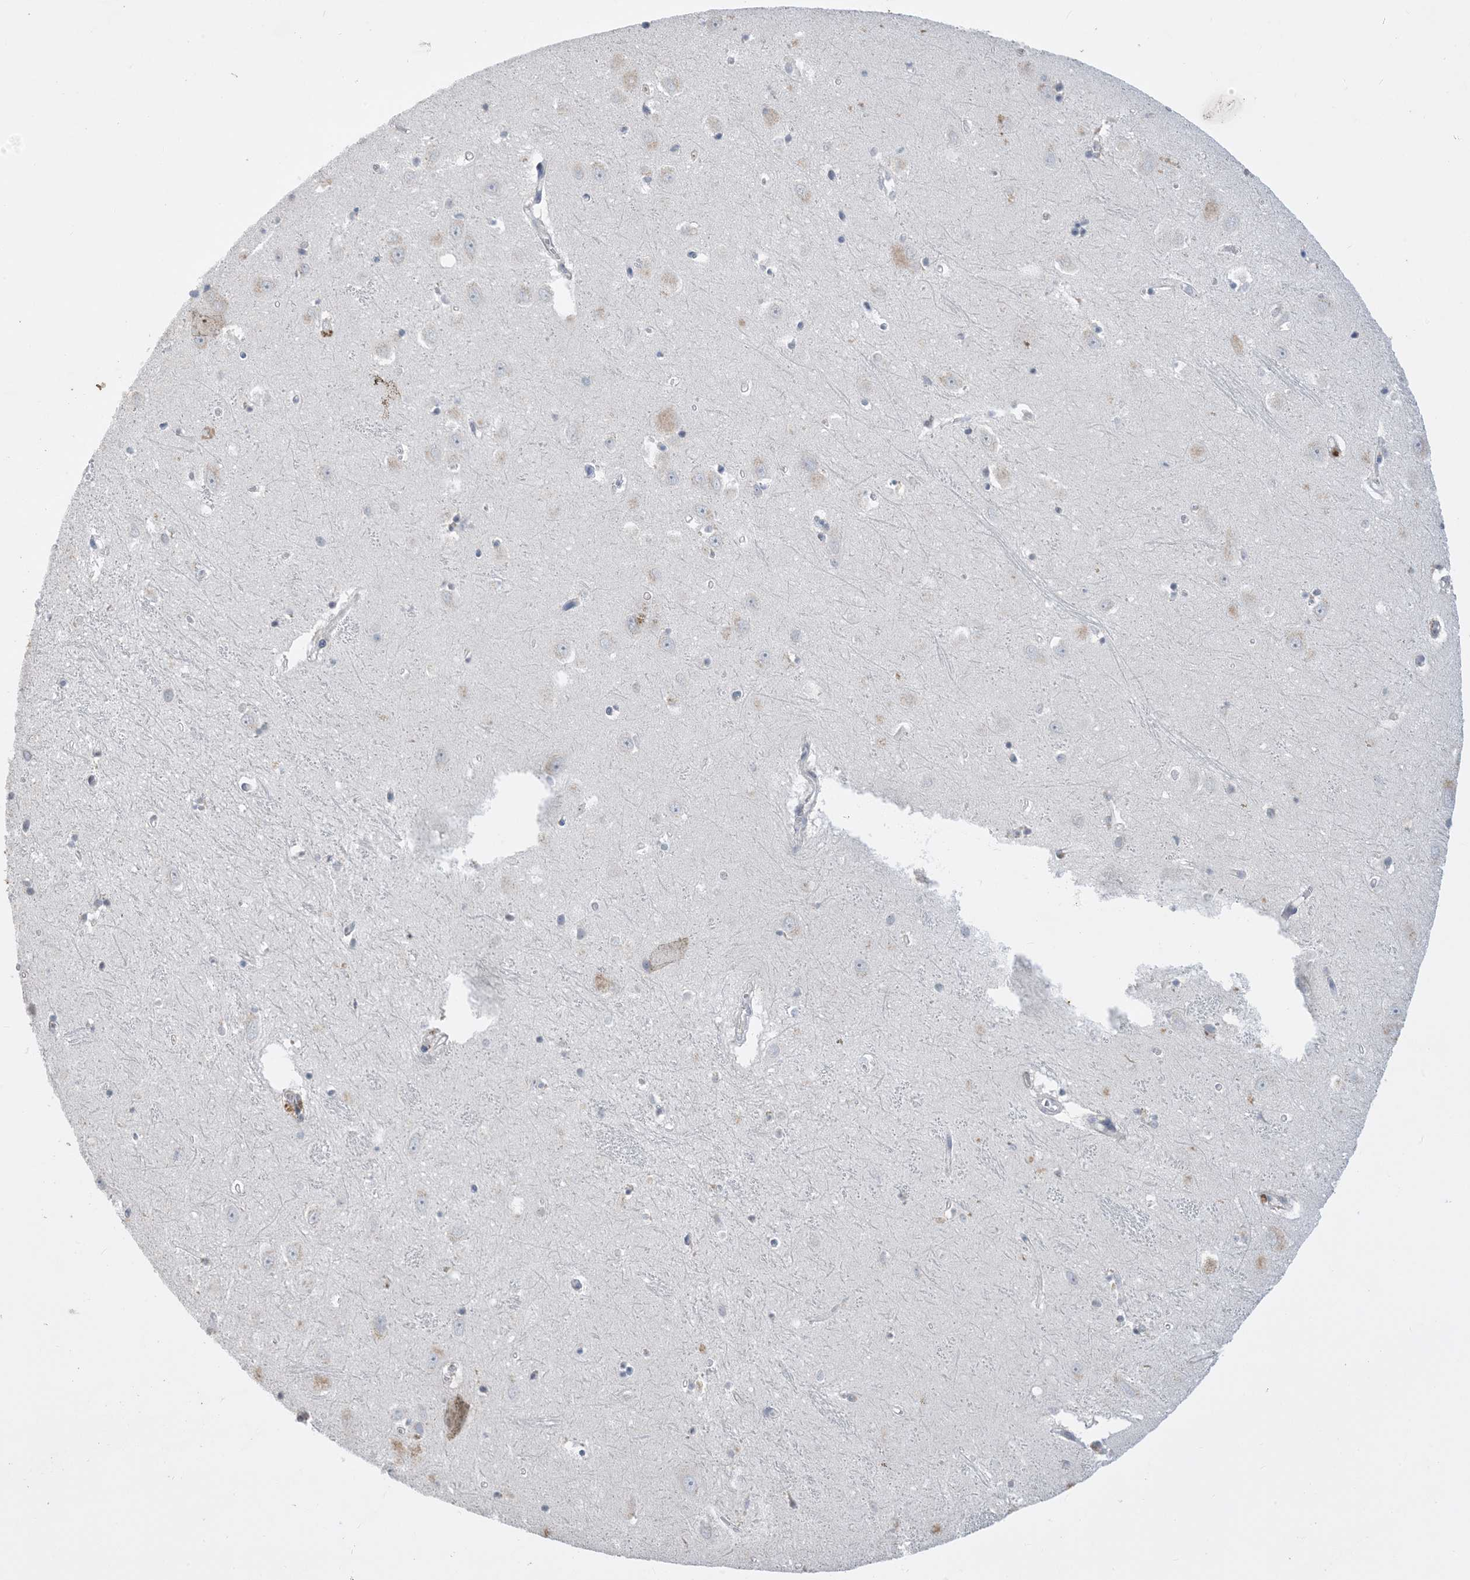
{"staining": {"intensity": "negative", "quantity": "none", "location": "none"}, "tissue": "hippocampus", "cell_type": "Glial cells", "image_type": "normal", "snomed": [{"axis": "morphology", "description": "Normal tissue, NOS"}, {"axis": "topography", "description": "Hippocampus"}], "caption": "IHC image of benign human hippocampus stained for a protein (brown), which demonstrates no positivity in glial cells.", "gene": "KPRP", "patient": {"sex": "female", "age": 64}}